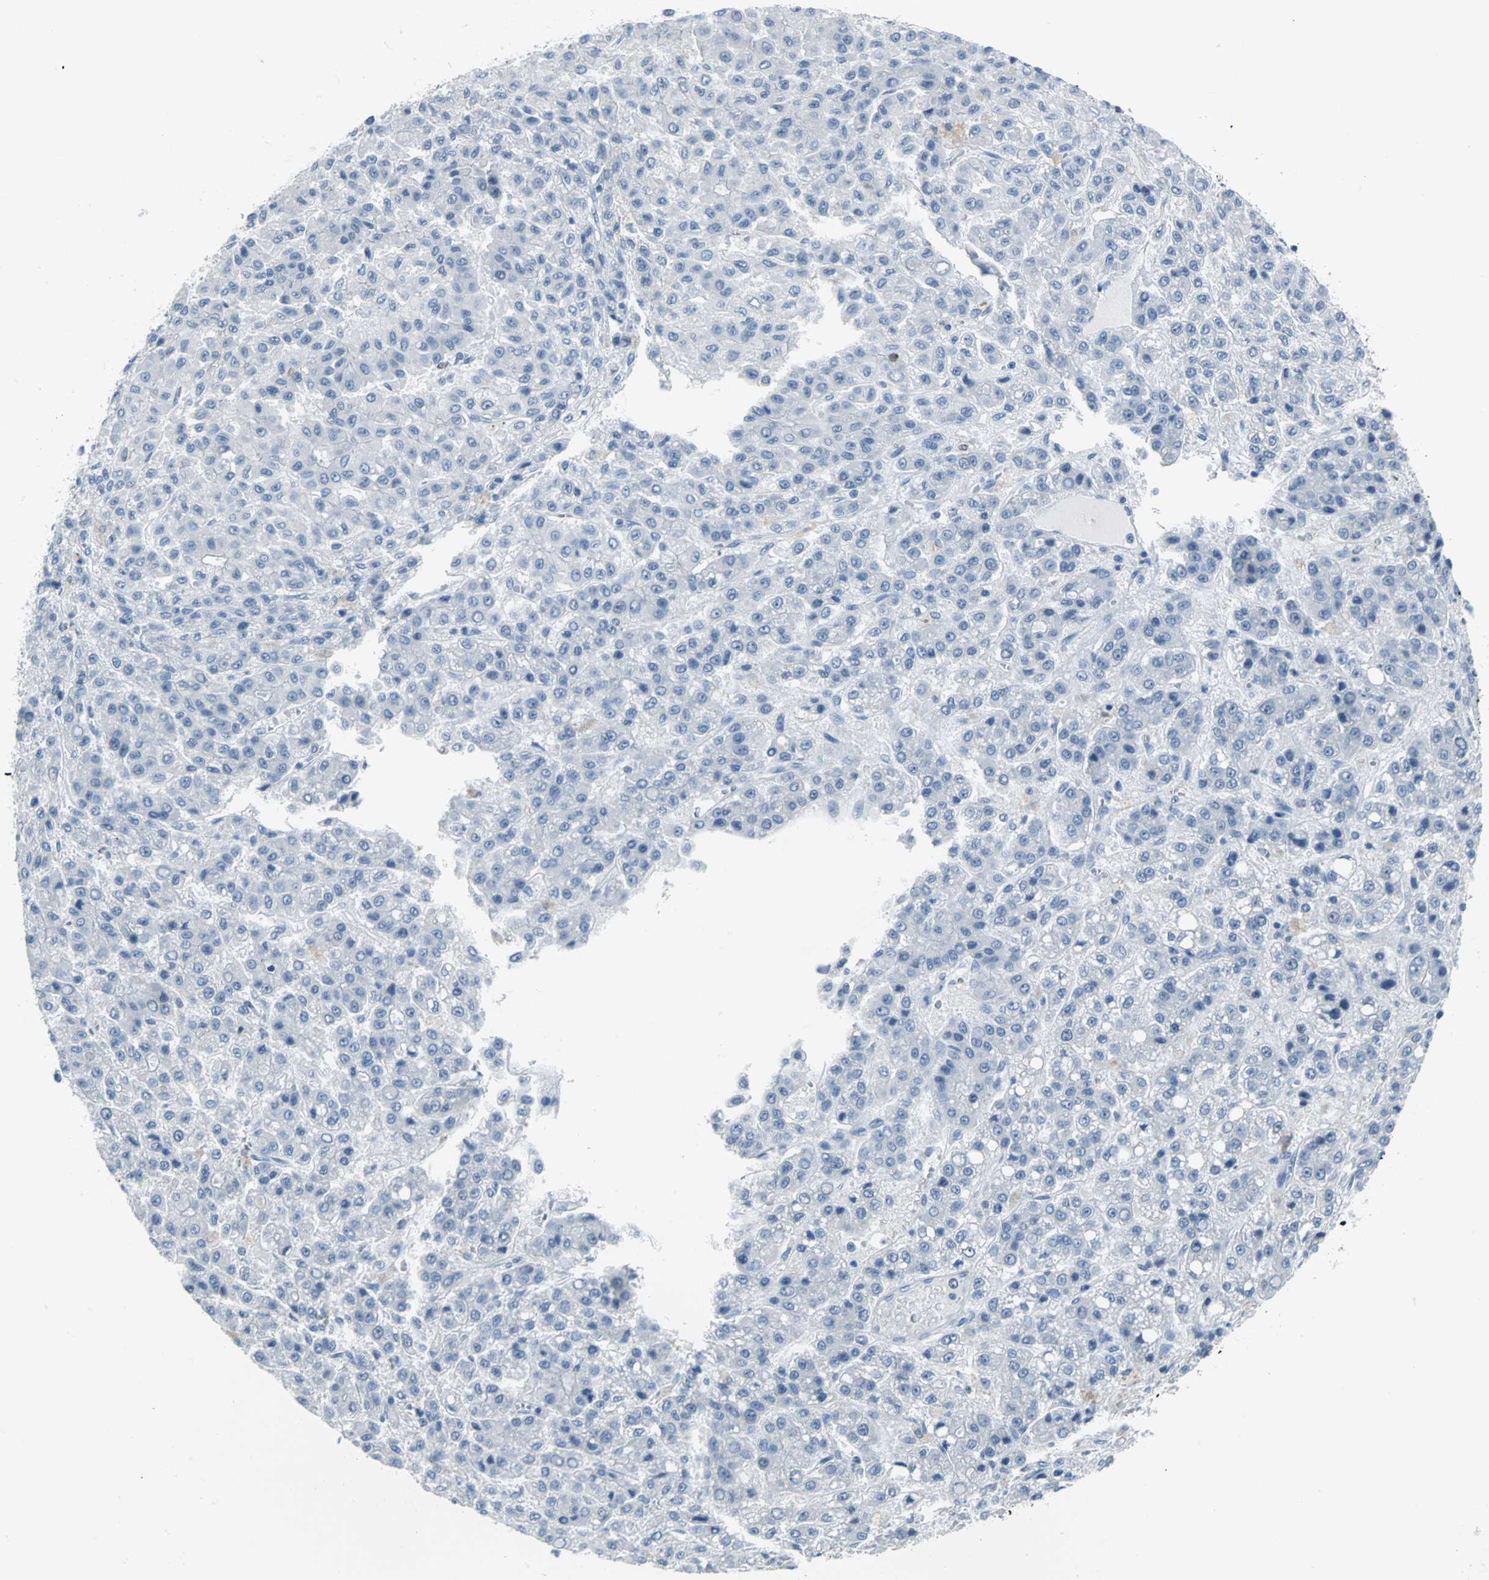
{"staining": {"intensity": "negative", "quantity": "none", "location": "none"}, "tissue": "liver cancer", "cell_type": "Tumor cells", "image_type": "cancer", "snomed": [{"axis": "morphology", "description": "Carcinoma, Hepatocellular, NOS"}, {"axis": "topography", "description": "Liver"}], "caption": "Image shows no protein staining in tumor cells of hepatocellular carcinoma (liver) tissue.", "gene": "MCM3", "patient": {"sex": "male", "age": 70}}